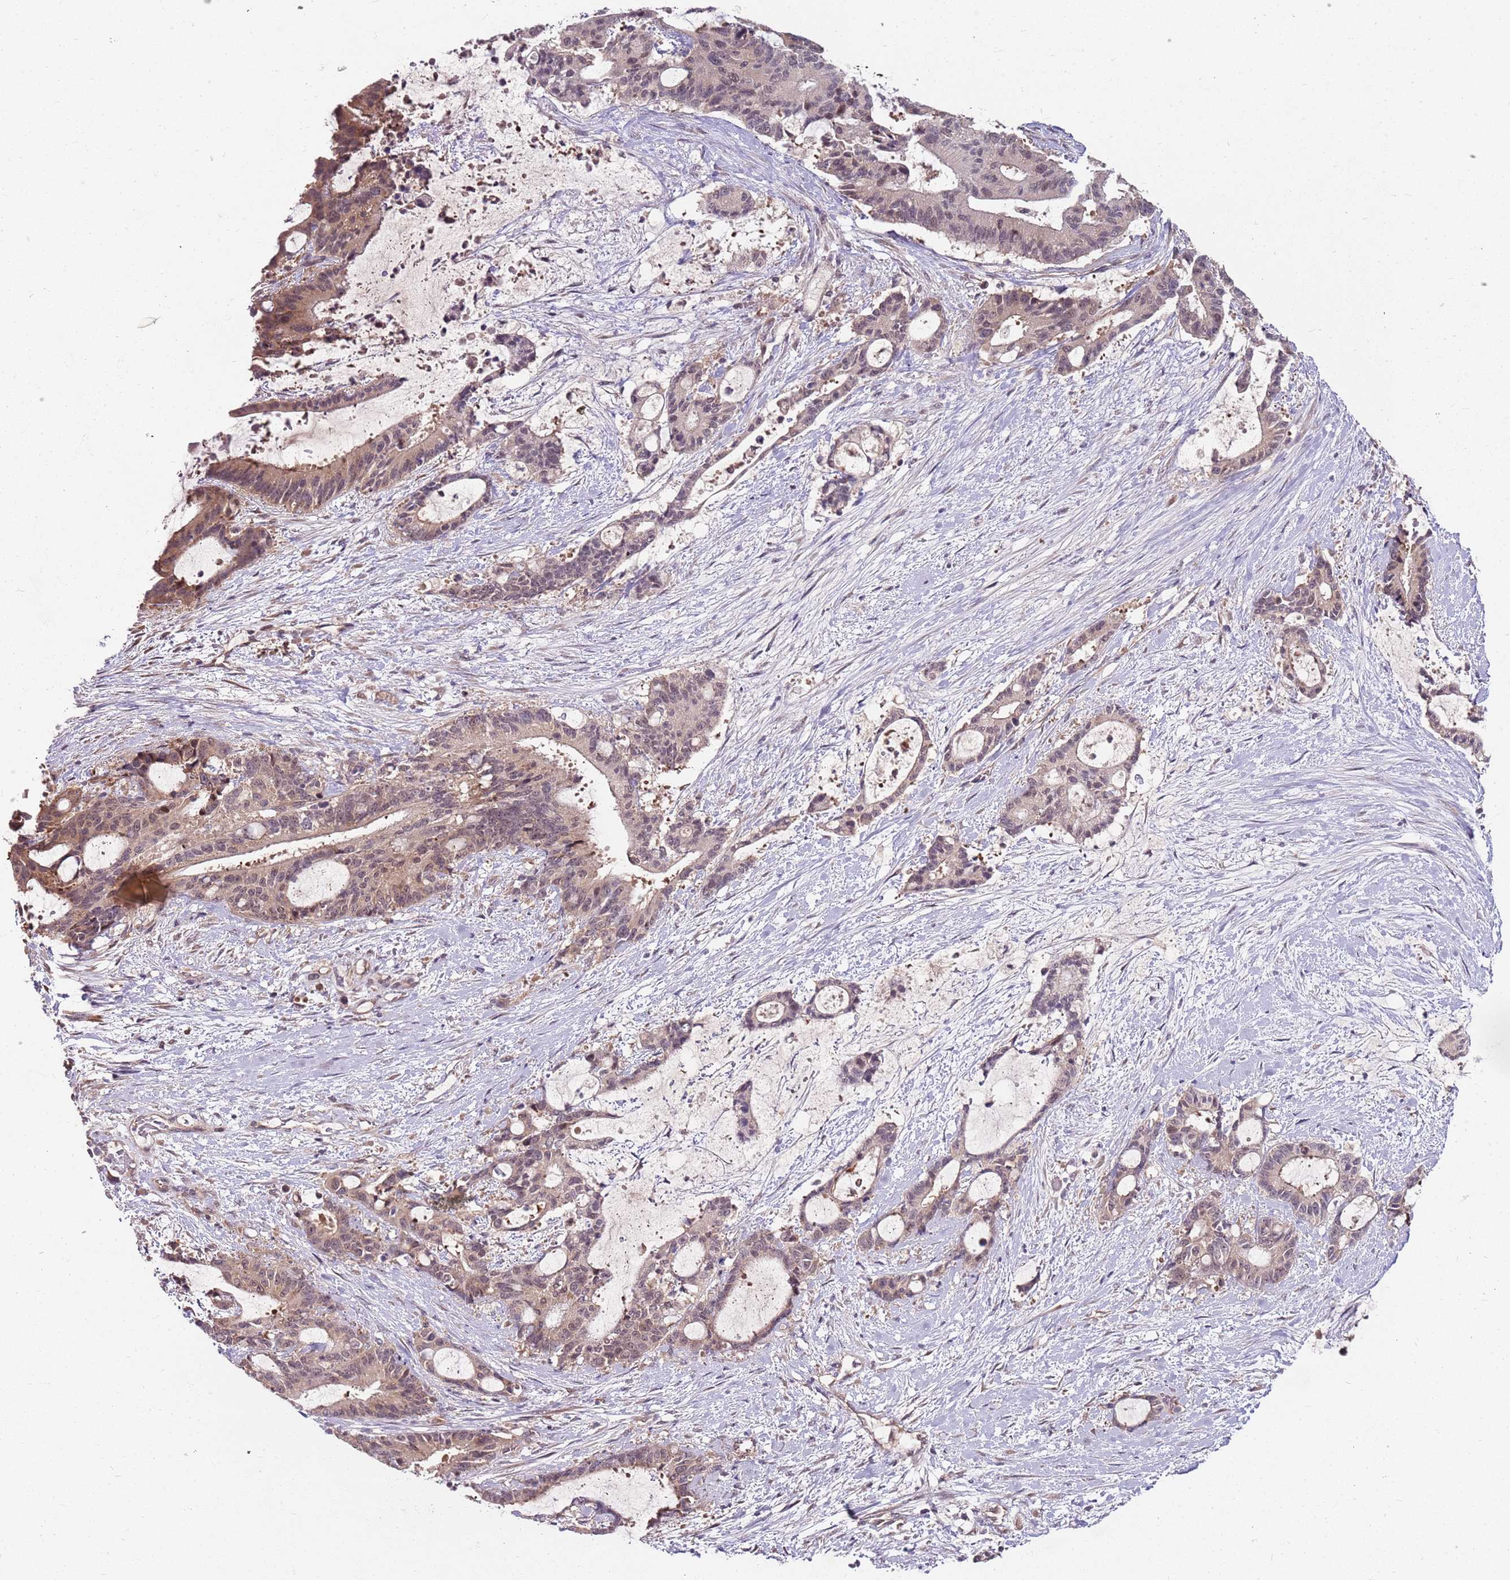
{"staining": {"intensity": "weak", "quantity": "<25%", "location": "cytoplasmic/membranous"}, "tissue": "liver cancer", "cell_type": "Tumor cells", "image_type": "cancer", "snomed": [{"axis": "morphology", "description": "Normal tissue, NOS"}, {"axis": "morphology", "description": "Cholangiocarcinoma"}, {"axis": "topography", "description": "Liver"}, {"axis": "topography", "description": "Peripheral nerve tissue"}], "caption": "This is an immunohistochemistry histopathology image of liver cancer. There is no positivity in tumor cells.", "gene": "FBXL22", "patient": {"sex": "female", "age": 73}}